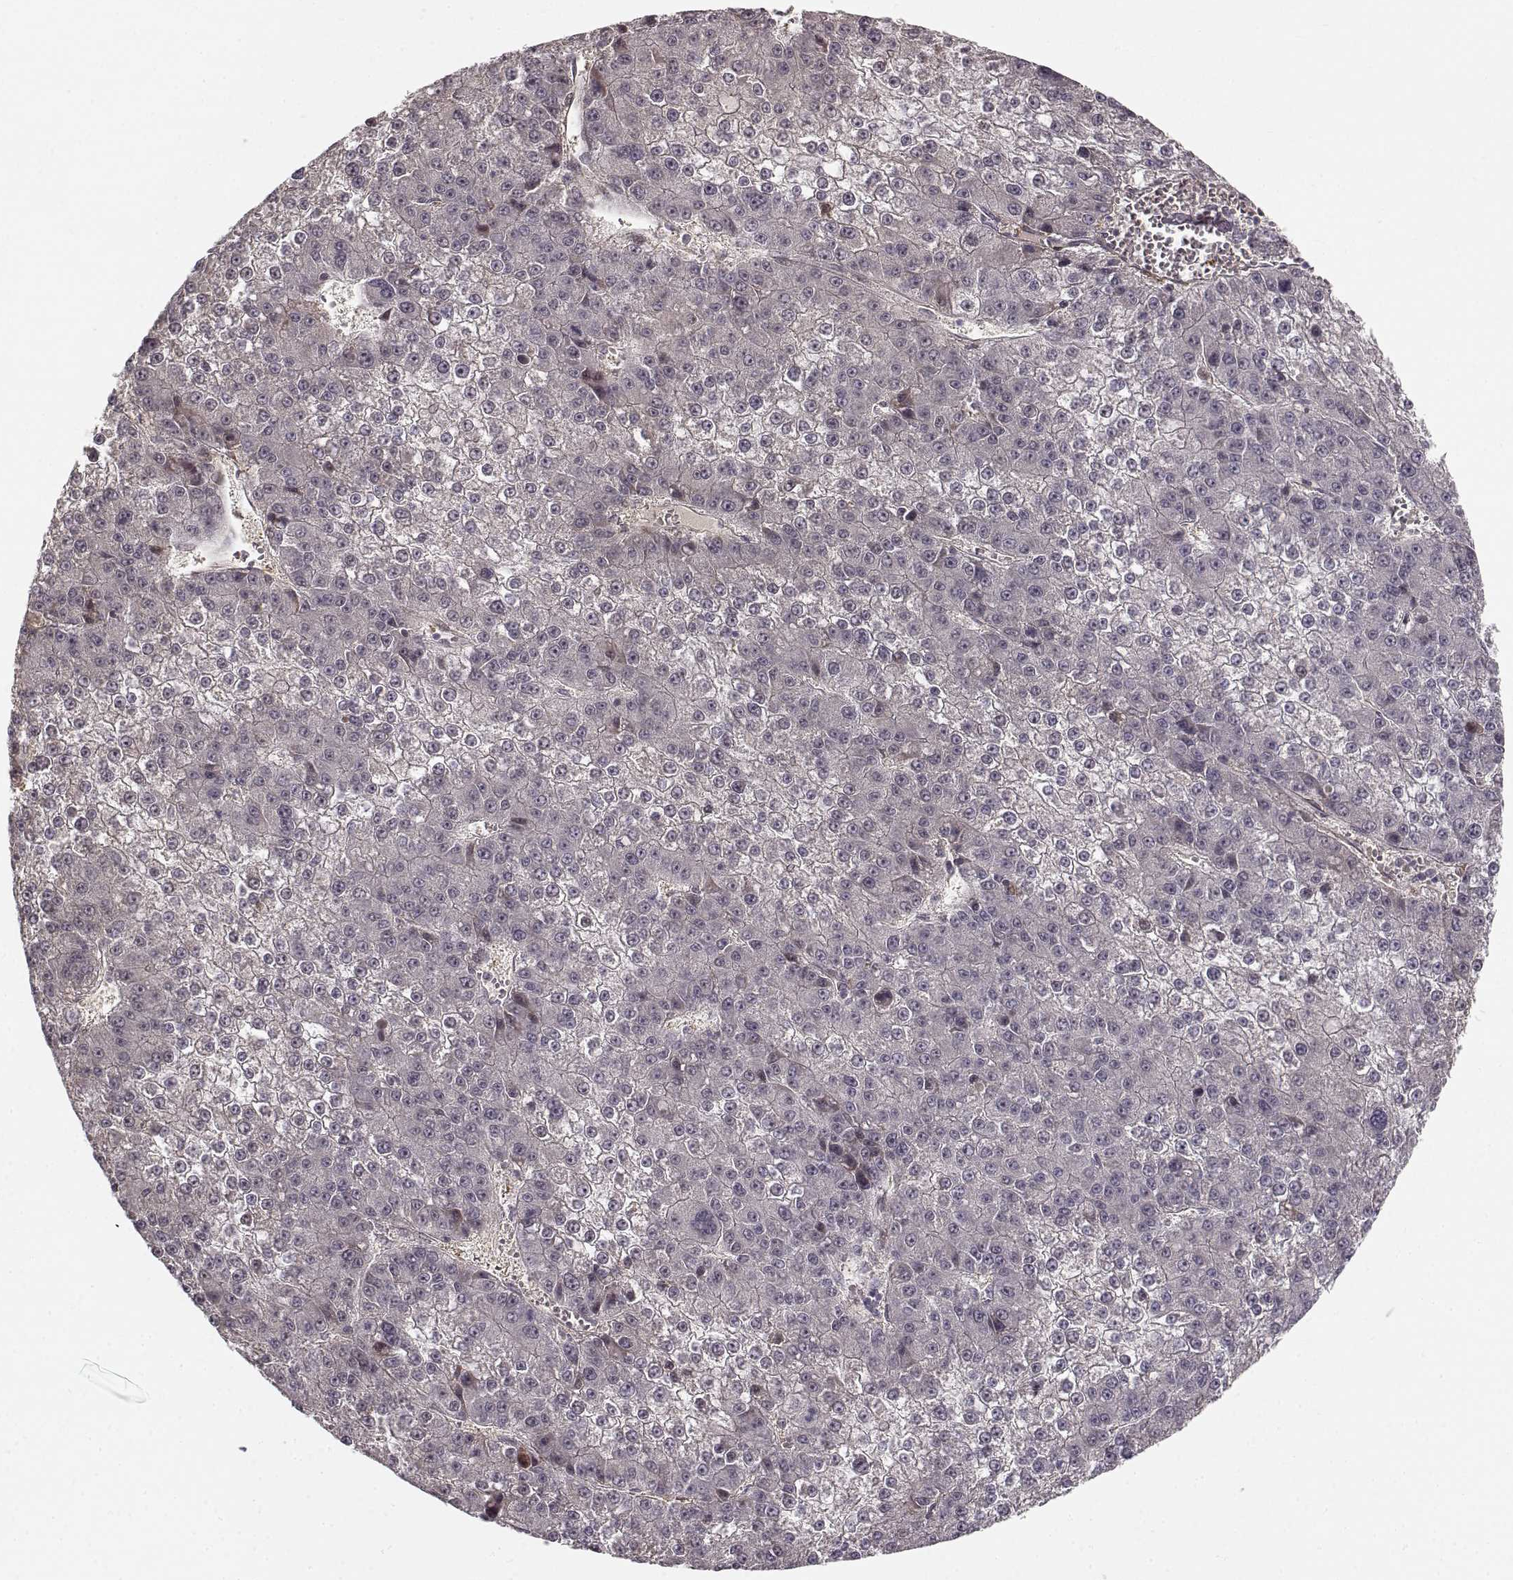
{"staining": {"intensity": "negative", "quantity": "none", "location": "none"}, "tissue": "liver cancer", "cell_type": "Tumor cells", "image_type": "cancer", "snomed": [{"axis": "morphology", "description": "Carcinoma, Hepatocellular, NOS"}, {"axis": "topography", "description": "Liver"}], "caption": "Immunohistochemical staining of human hepatocellular carcinoma (liver) demonstrates no significant expression in tumor cells.", "gene": "RGS9BP", "patient": {"sex": "female", "age": 73}}